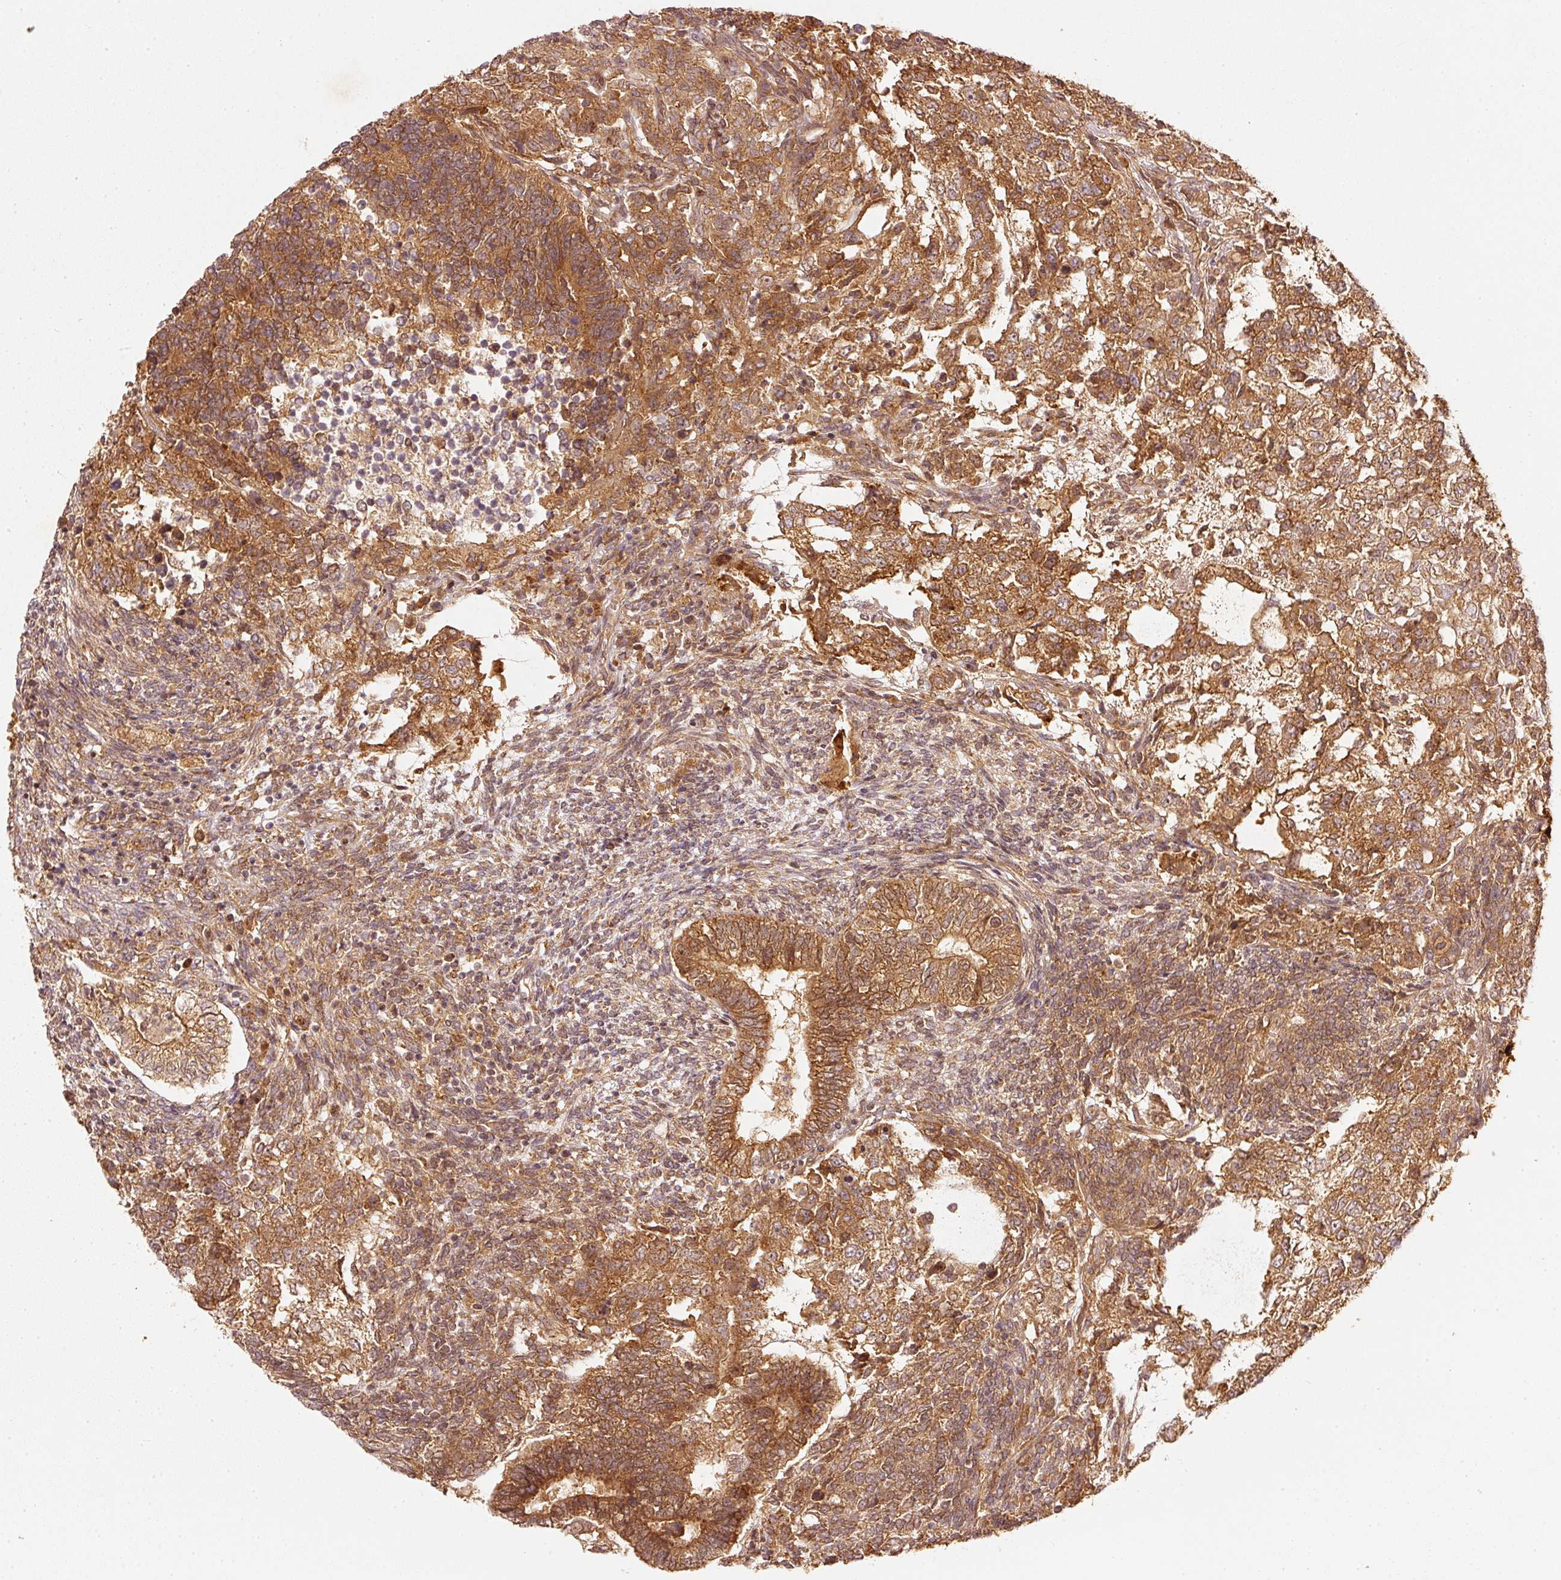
{"staining": {"intensity": "moderate", "quantity": ">75%", "location": "cytoplasmic/membranous"}, "tissue": "testis cancer", "cell_type": "Tumor cells", "image_type": "cancer", "snomed": [{"axis": "morphology", "description": "Carcinoma, Embryonal, NOS"}, {"axis": "topography", "description": "Testis"}], "caption": "The micrograph displays immunohistochemical staining of testis cancer (embryonal carcinoma). There is moderate cytoplasmic/membranous expression is seen in about >75% of tumor cells.", "gene": "ZNF580", "patient": {"sex": "male", "age": 23}}